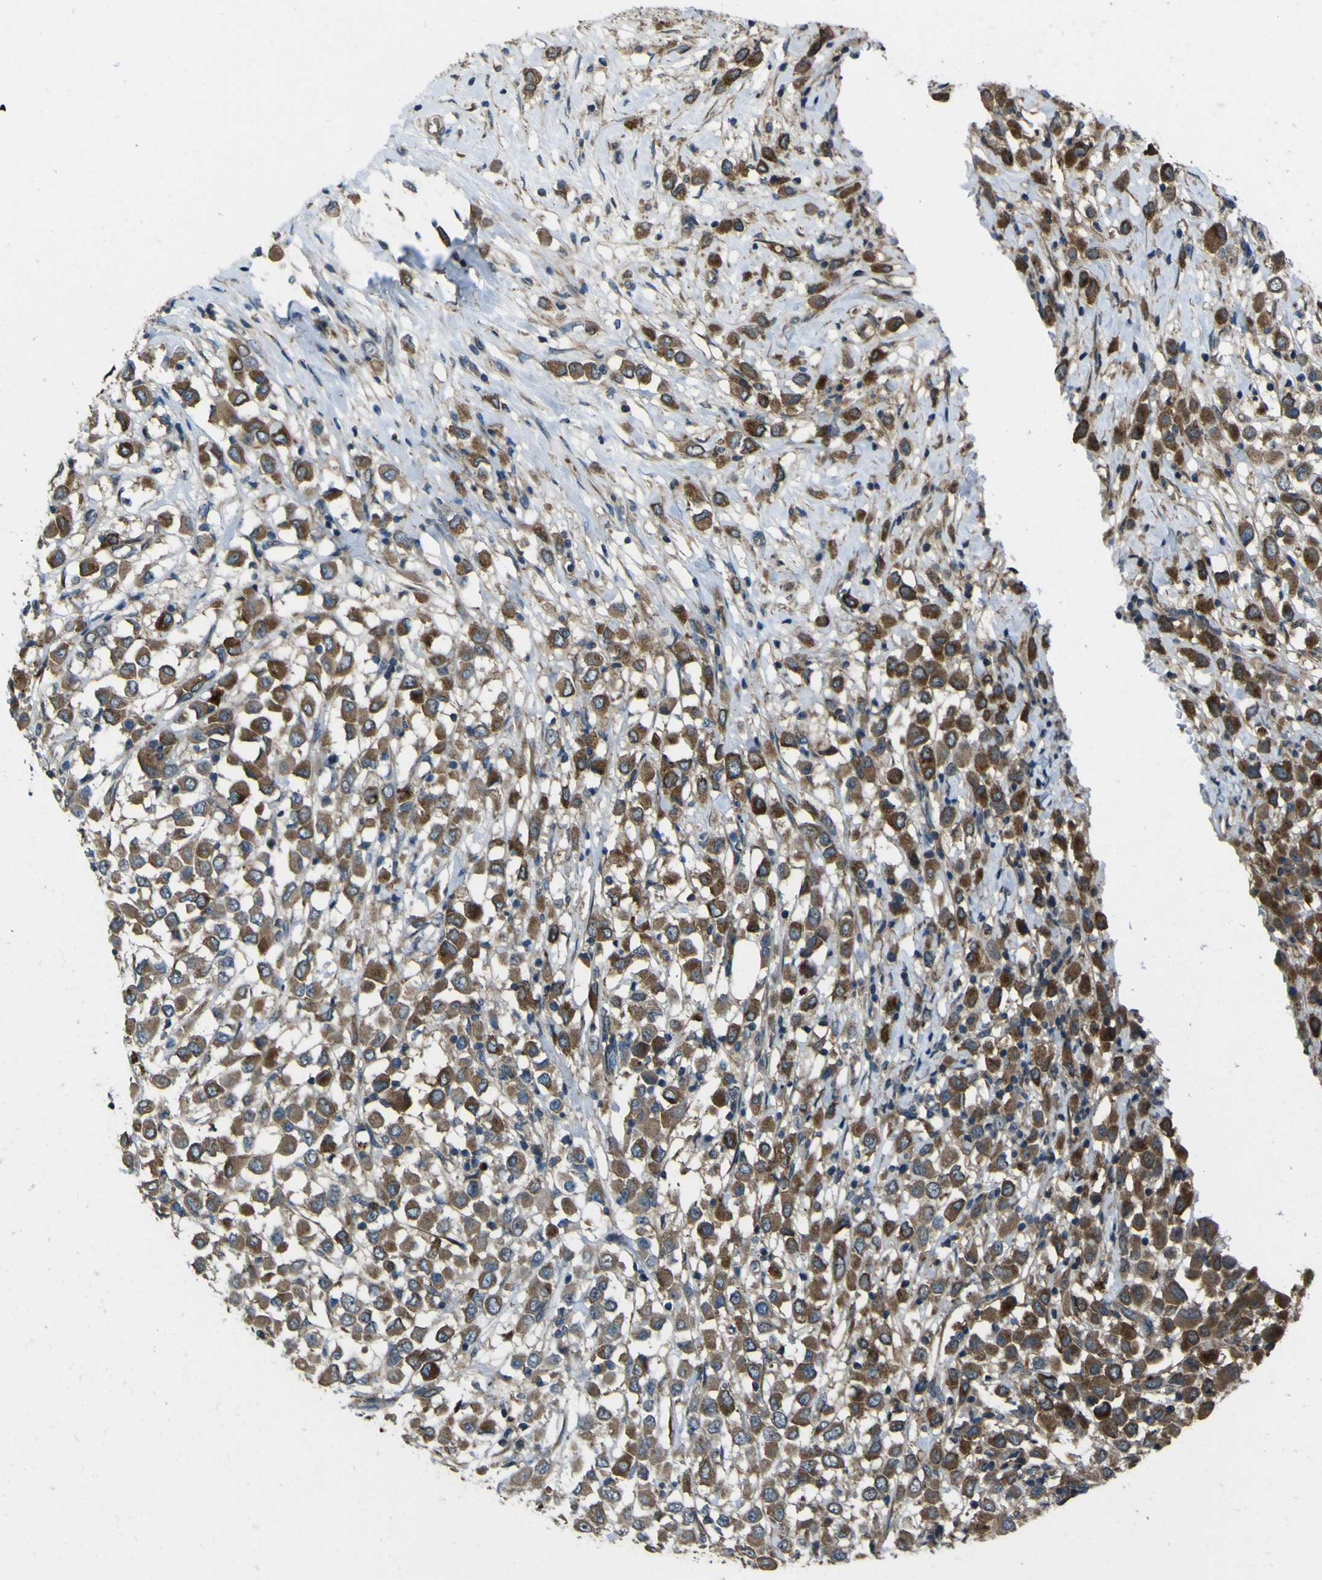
{"staining": {"intensity": "strong", "quantity": "25%-75%", "location": "cytoplasmic/membranous"}, "tissue": "breast cancer", "cell_type": "Tumor cells", "image_type": "cancer", "snomed": [{"axis": "morphology", "description": "Duct carcinoma"}, {"axis": "topography", "description": "Breast"}], "caption": "Immunohistochemistry (IHC) of human invasive ductal carcinoma (breast) shows high levels of strong cytoplasmic/membranous expression in approximately 25%-75% of tumor cells. The staining was performed using DAB (3,3'-diaminobenzidine) to visualize the protein expression in brown, while the nuclei were stained in blue with hematoxylin (Magnification: 20x).", "gene": "NAALADL2", "patient": {"sex": "female", "age": 61}}